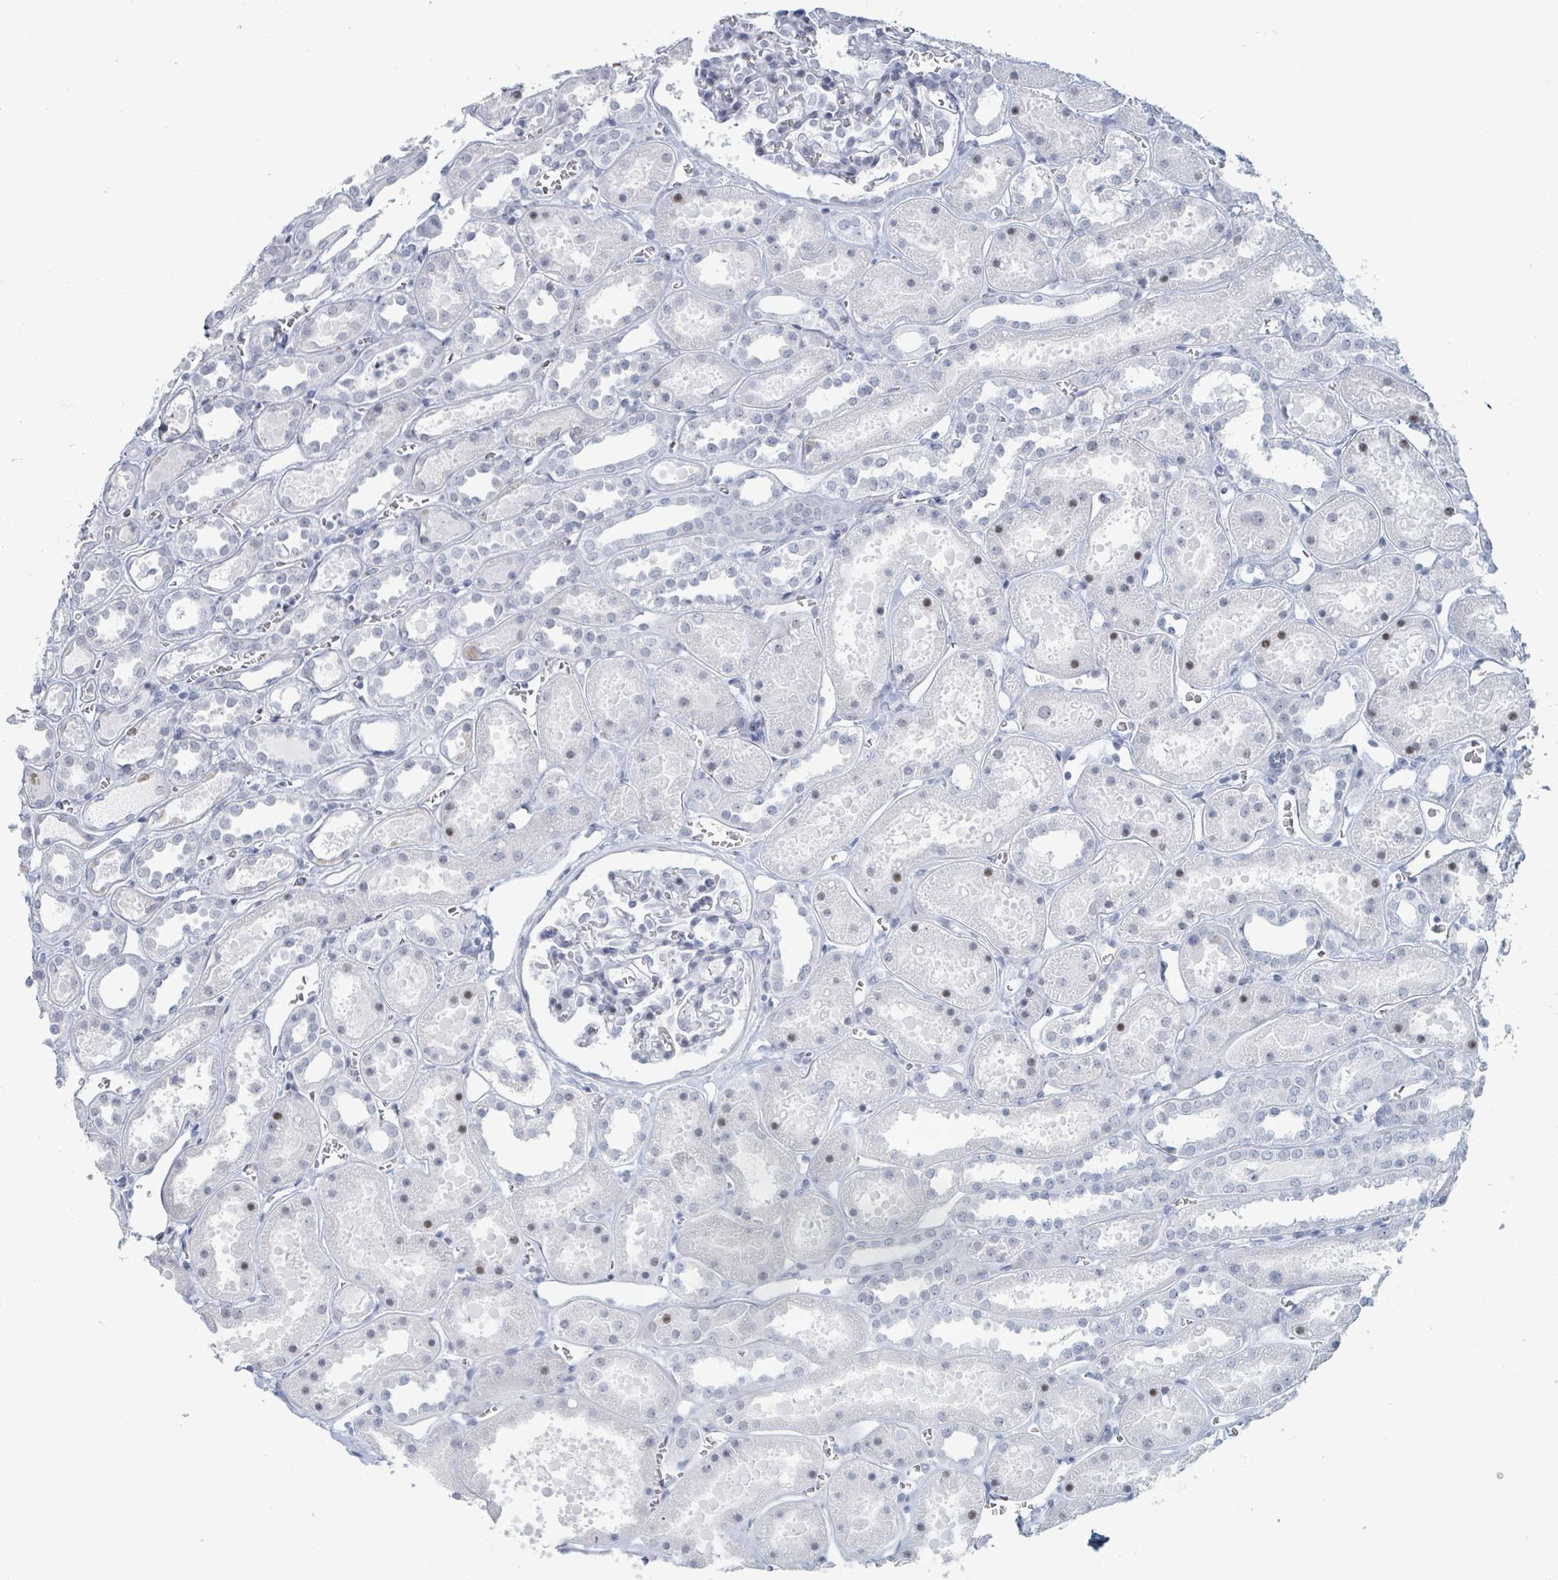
{"staining": {"intensity": "negative", "quantity": "none", "location": "none"}, "tissue": "kidney", "cell_type": "Cells in glomeruli", "image_type": "normal", "snomed": [{"axis": "morphology", "description": "Normal tissue, NOS"}, {"axis": "topography", "description": "Kidney"}], "caption": "This photomicrograph is of unremarkable kidney stained with IHC to label a protein in brown with the nuclei are counter-stained blue. There is no expression in cells in glomeruli. (DAB (3,3'-diaminobenzidine) immunohistochemistry visualized using brightfield microscopy, high magnification).", "gene": "GPR15LG", "patient": {"sex": "female", "age": 41}}